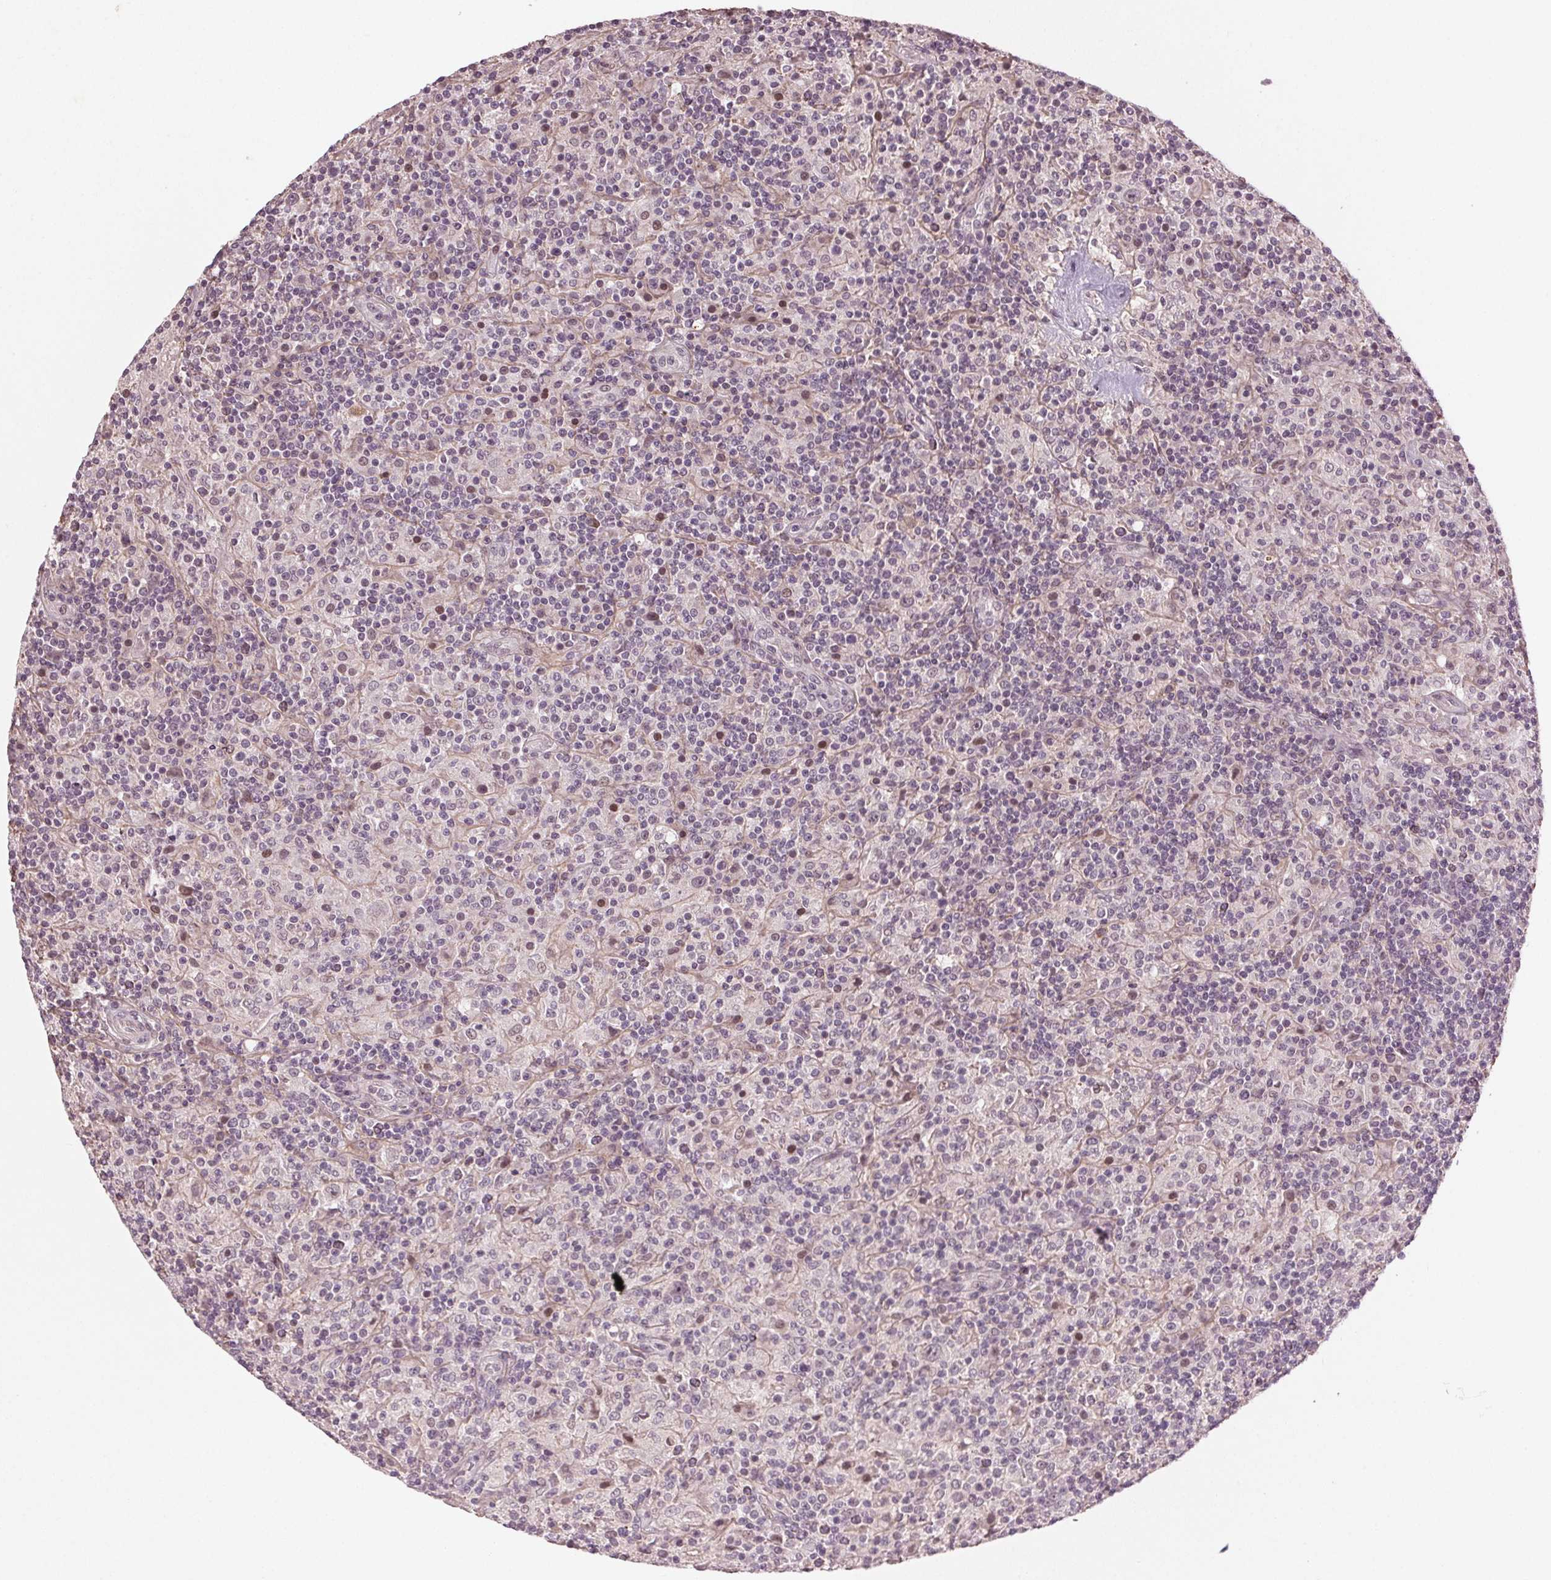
{"staining": {"intensity": "negative", "quantity": "none", "location": "none"}, "tissue": "lymphoma", "cell_type": "Tumor cells", "image_type": "cancer", "snomed": [{"axis": "morphology", "description": "Hodgkin's disease, NOS"}, {"axis": "topography", "description": "Lymph node"}], "caption": "Lymphoma was stained to show a protein in brown. There is no significant positivity in tumor cells.", "gene": "TUB", "patient": {"sex": "male", "age": 70}}